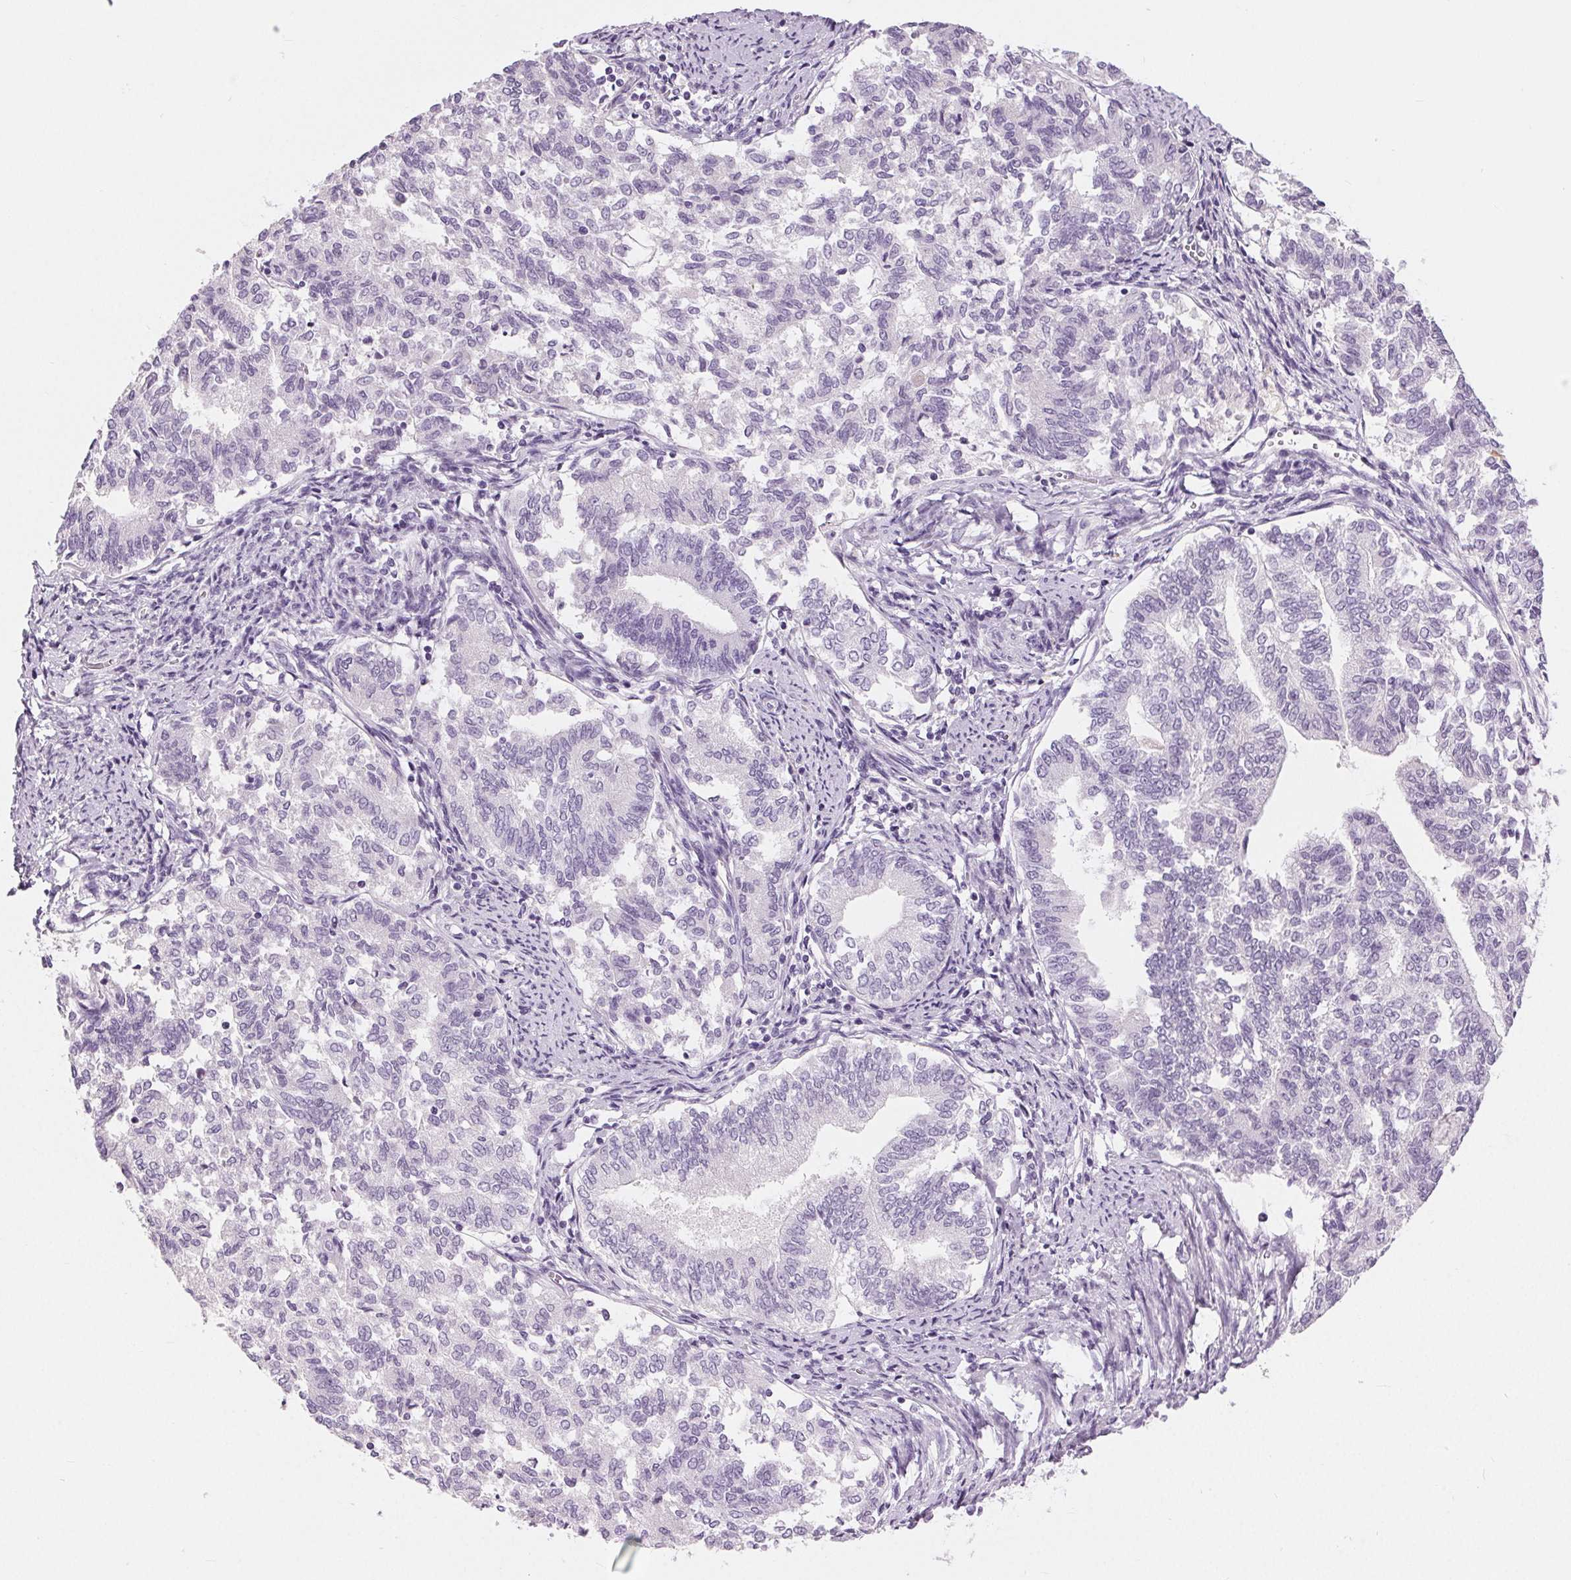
{"staining": {"intensity": "negative", "quantity": "none", "location": "none"}, "tissue": "endometrial cancer", "cell_type": "Tumor cells", "image_type": "cancer", "snomed": [{"axis": "morphology", "description": "Adenocarcinoma, NOS"}, {"axis": "topography", "description": "Endometrium"}], "caption": "This is an immunohistochemistry image of human endometrial adenocarcinoma. There is no positivity in tumor cells.", "gene": "MISP", "patient": {"sex": "female", "age": 65}}